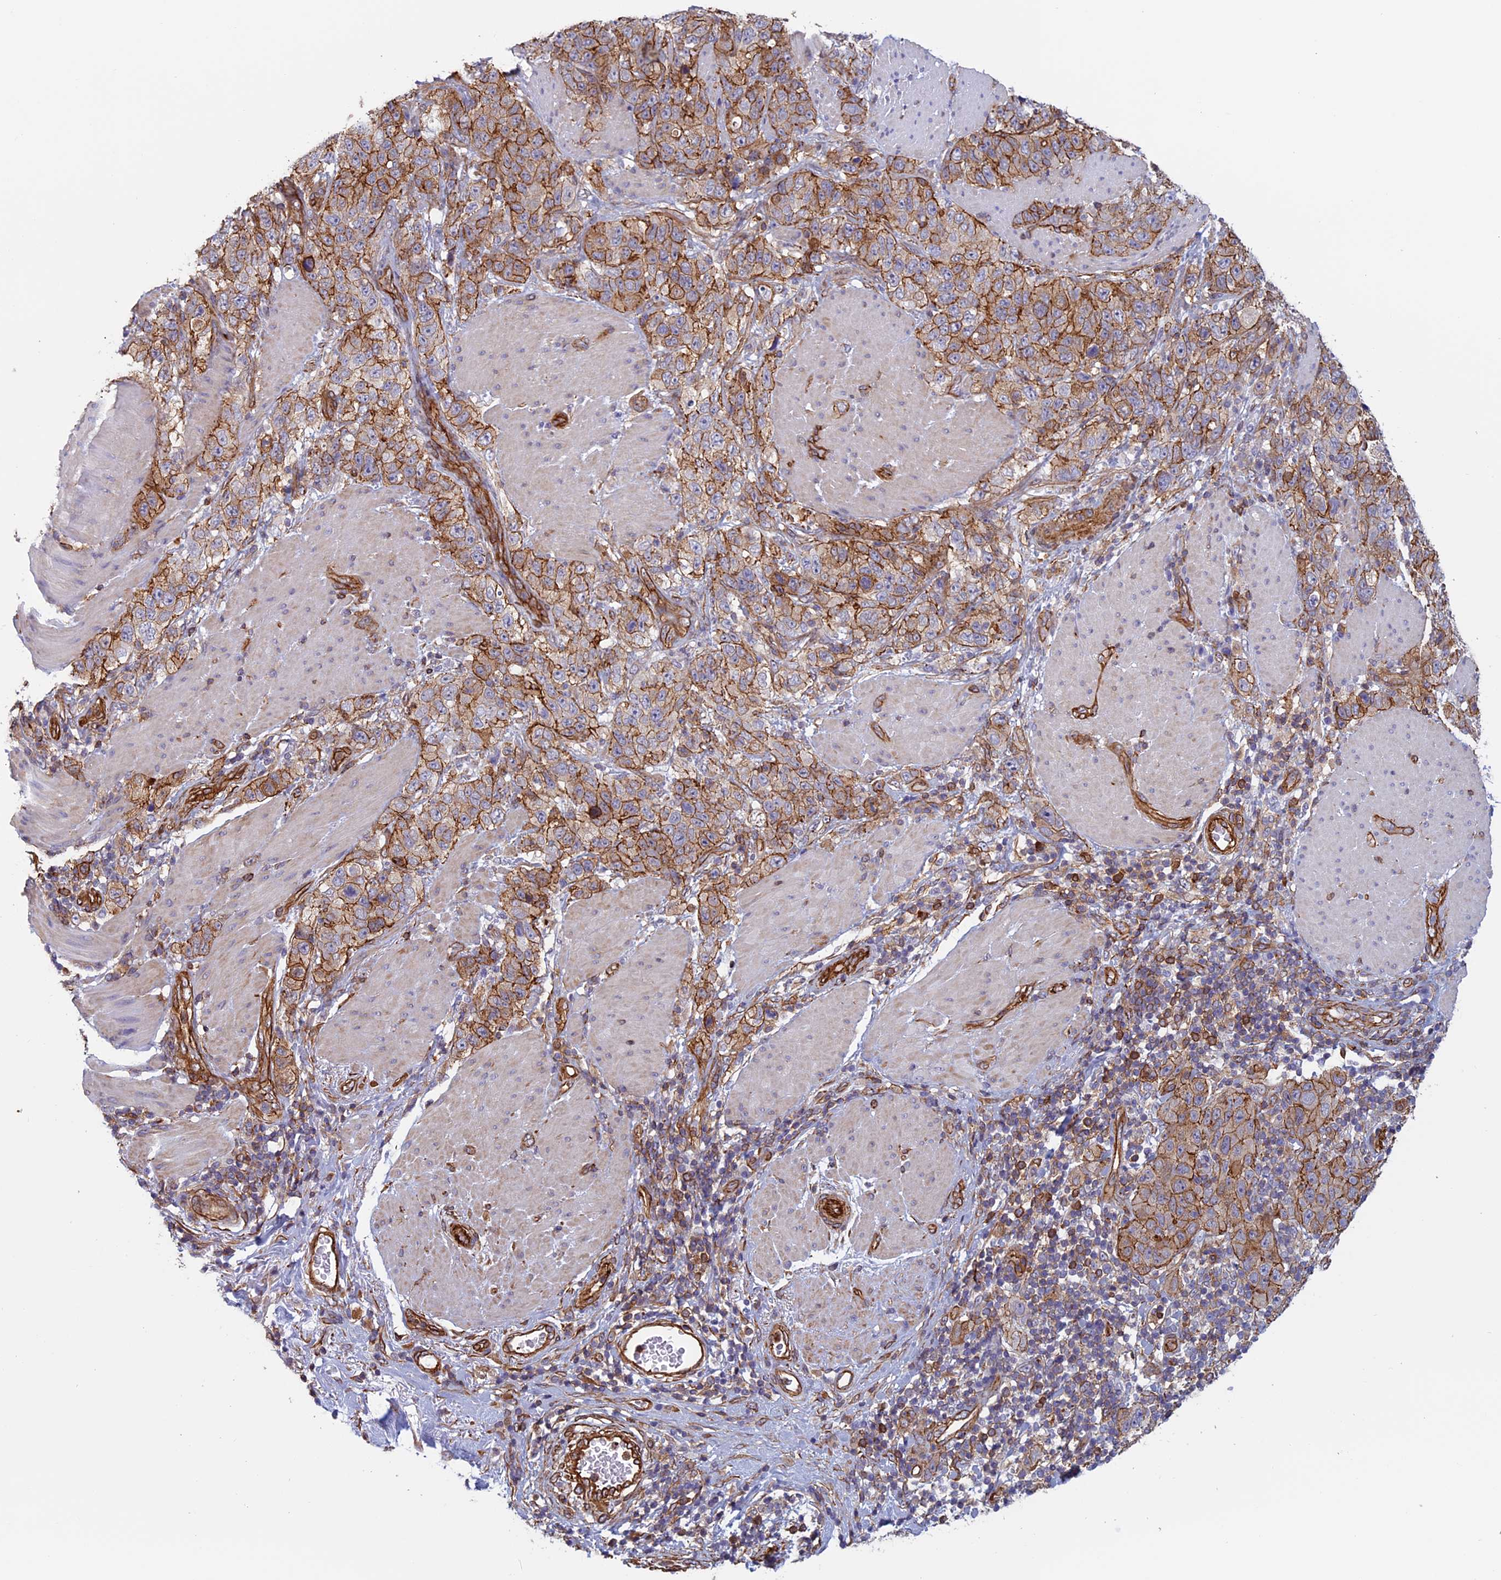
{"staining": {"intensity": "moderate", "quantity": ">75%", "location": "cytoplasmic/membranous"}, "tissue": "stomach cancer", "cell_type": "Tumor cells", "image_type": "cancer", "snomed": [{"axis": "morphology", "description": "Adenocarcinoma, NOS"}, {"axis": "topography", "description": "Stomach"}], "caption": "The image reveals staining of adenocarcinoma (stomach), revealing moderate cytoplasmic/membranous protein positivity (brown color) within tumor cells.", "gene": "ANGPTL2", "patient": {"sex": "male", "age": 48}}